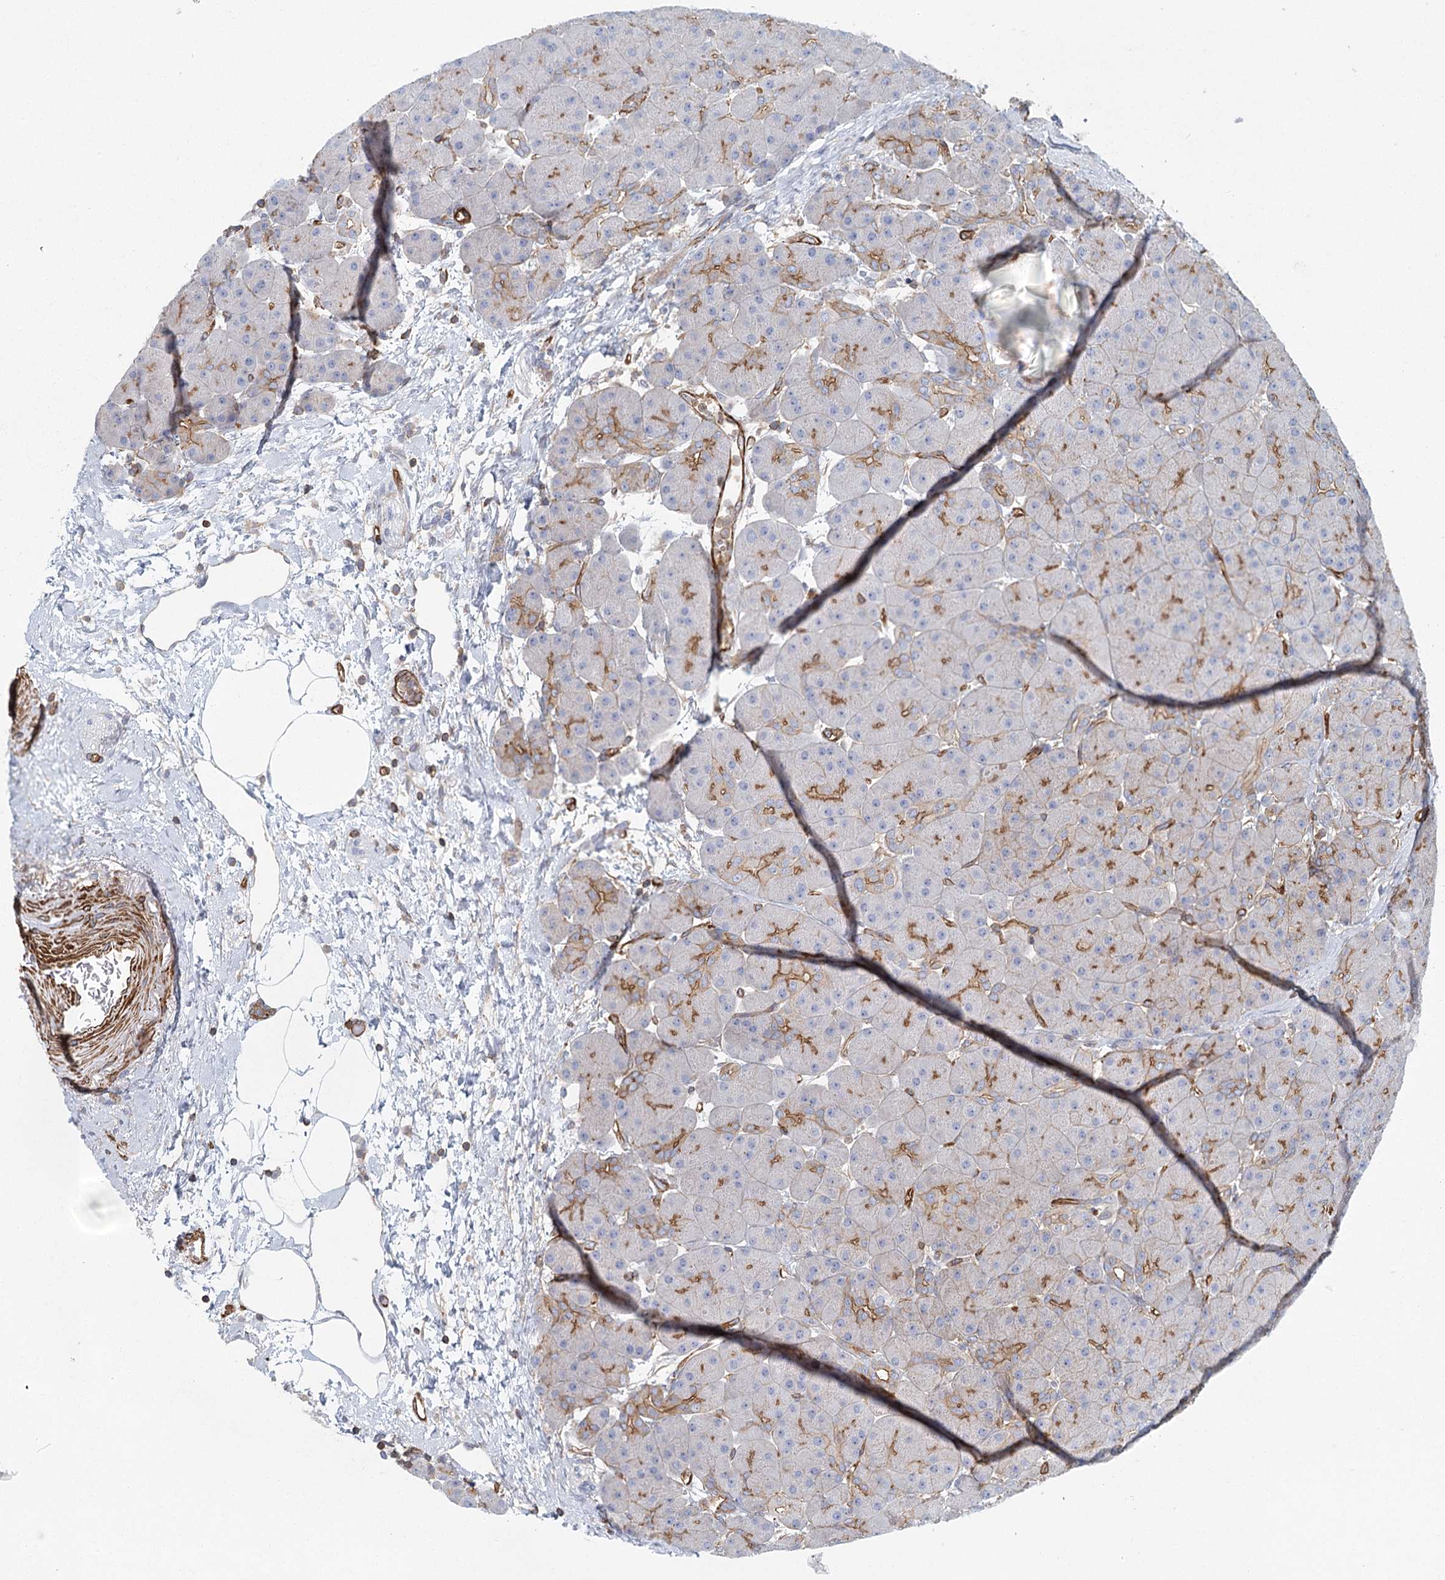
{"staining": {"intensity": "moderate", "quantity": "<25%", "location": "cytoplasmic/membranous"}, "tissue": "pancreas", "cell_type": "Exocrine glandular cells", "image_type": "normal", "snomed": [{"axis": "morphology", "description": "Normal tissue, NOS"}, {"axis": "topography", "description": "Pancreas"}], "caption": "IHC micrograph of benign pancreas: pancreas stained using immunohistochemistry shows low levels of moderate protein expression localized specifically in the cytoplasmic/membranous of exocrine glandular cells, appearing as a cytoplasmic/membranous brown color.", "gene": "IFT46", "patient": {"sex": "male", "age": 66}}